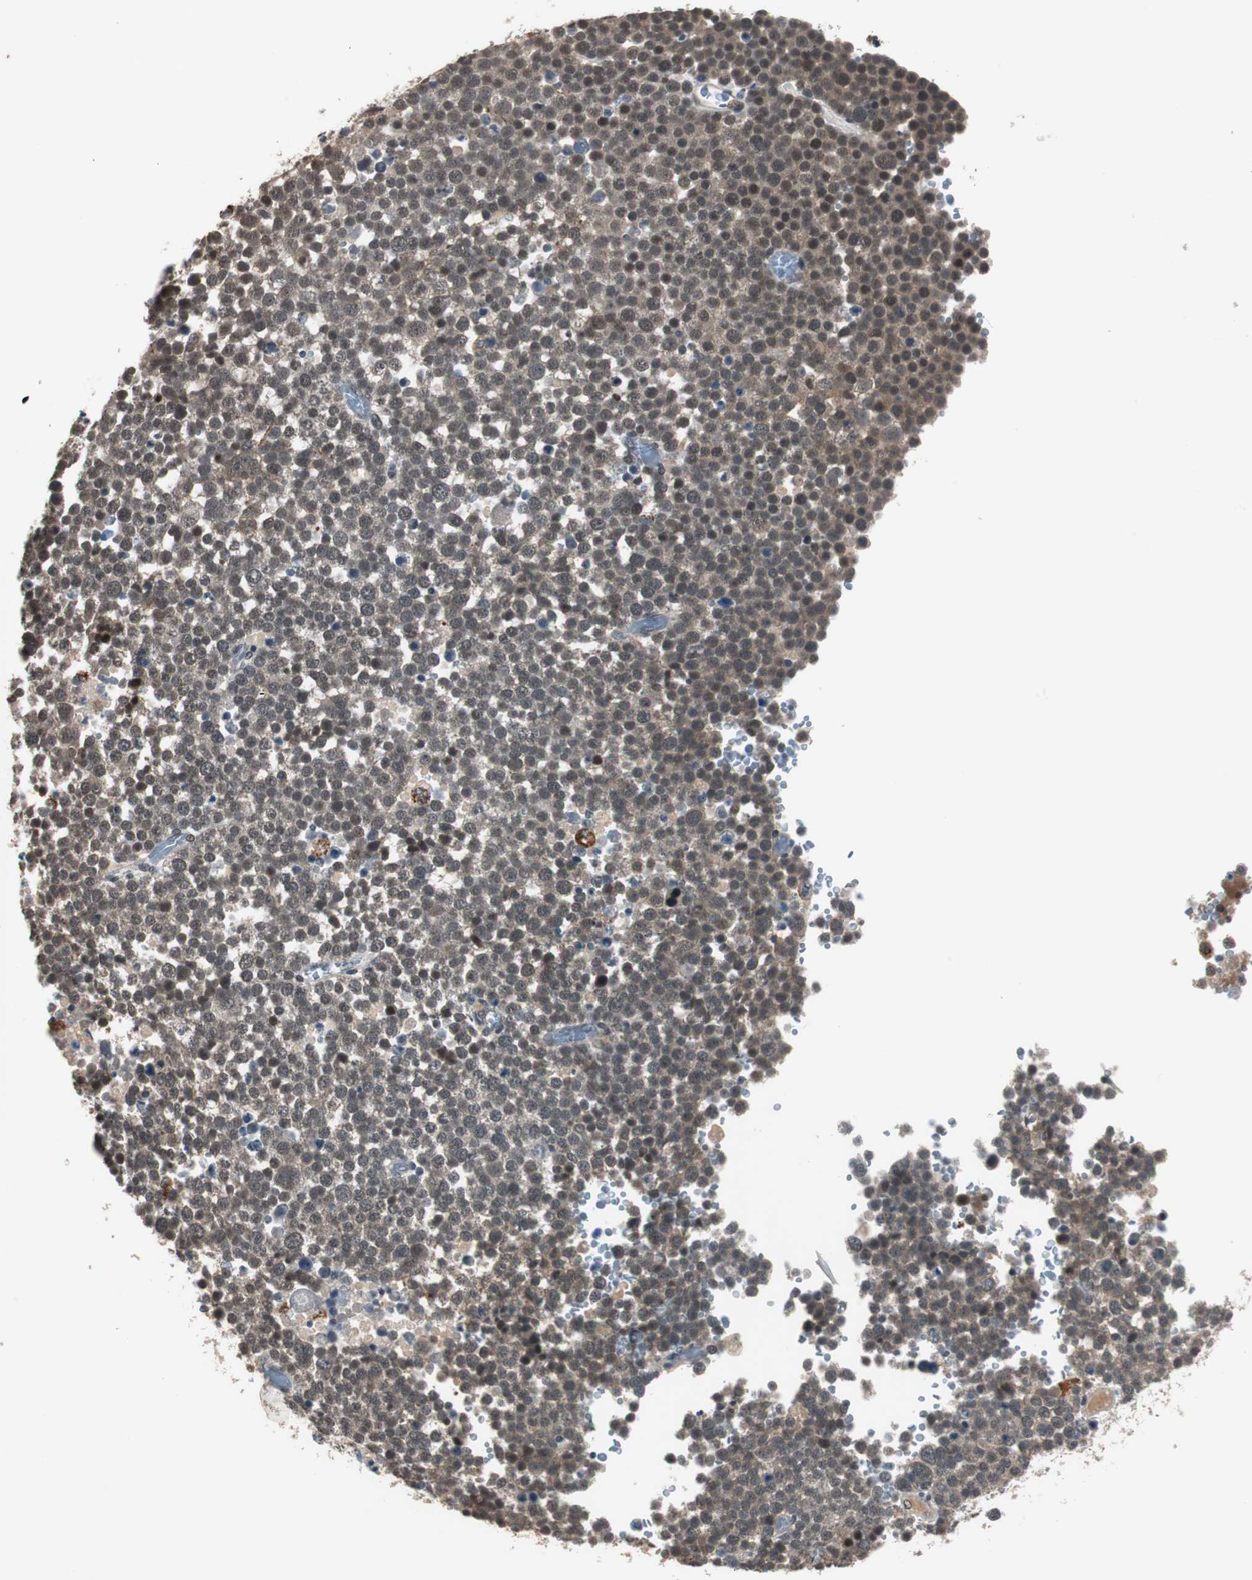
{"staining": {"intensity": "moderate", "quantity": ">75%", "location": "cytoplasmic/membranous,nuclear"}, "tissue": "testis cancer", "cell_type": "Tumor cells", "image_type": "cancer", "snomed": [{"axis": "morphology", "description": "Seminoma, NOS"}, {"axis": "topography", "description": "Testis"}], "caption": "Tumor cells reveal moderate cytoplasmic/membranous and nuclear staining in approximately >75% of cells in testis seminoma.", "gene": "BOLA1", "patient": {"sex": "male", "age": 71}}